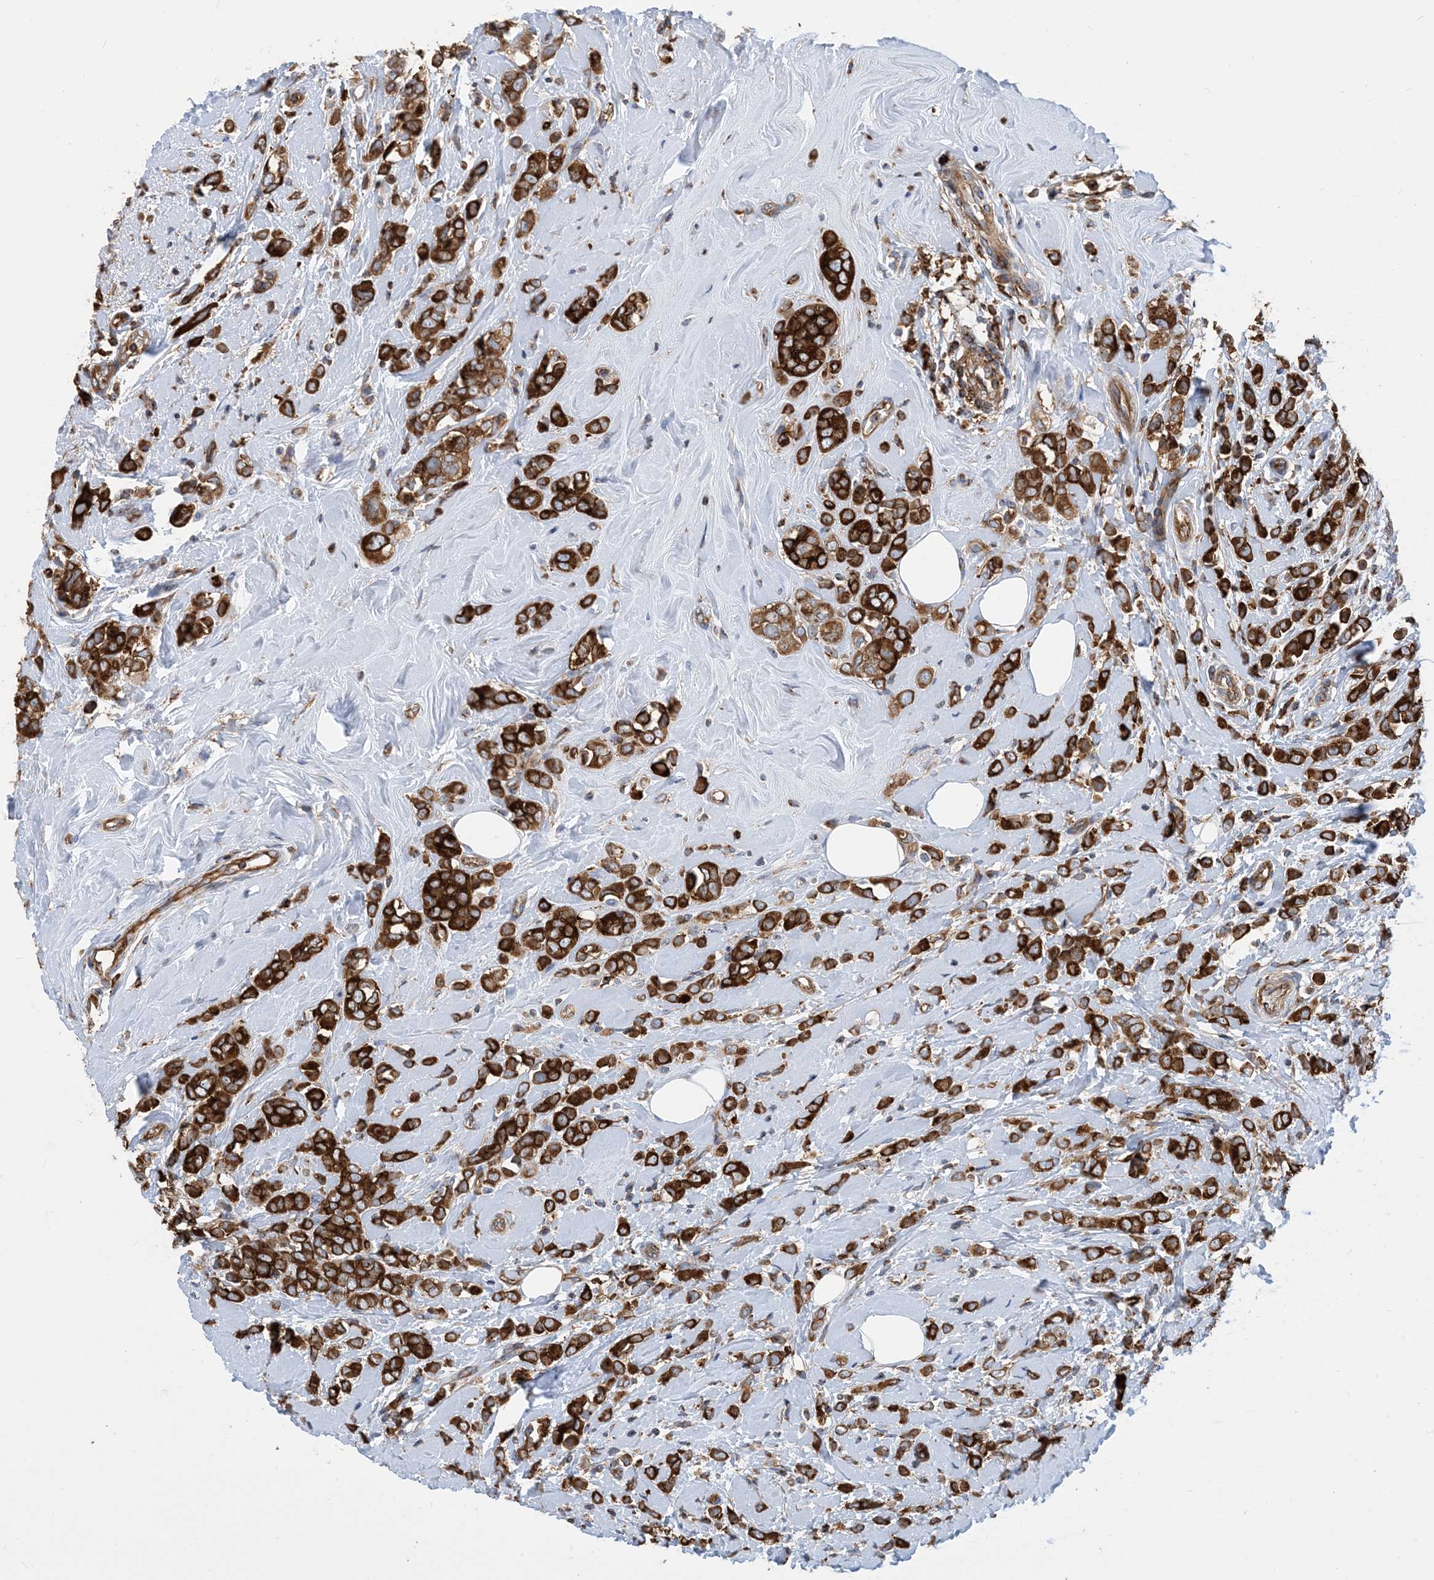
{"staining": {"intensity": "strong", "quantity": ">75%", "location": "cytoplasmic/membranous"}, "tissue": "breast cancer", "cell_type": "Tumor cells", "image_type": "cancer", "snomed": [{"axis": "morphology", "description": "Lobular carcinoma"}, {"axis": "topography", "description": "Breast"}], "caption": "Lobular carcinoma (breast) stained with immunohistochemistry (IHC) demonstrates strong cytoplasmic/membranous staining in approximately >75% of tumor cells.", "gene": "DYNC1LI1", "patient": {"sex": "female", "age": 47}}